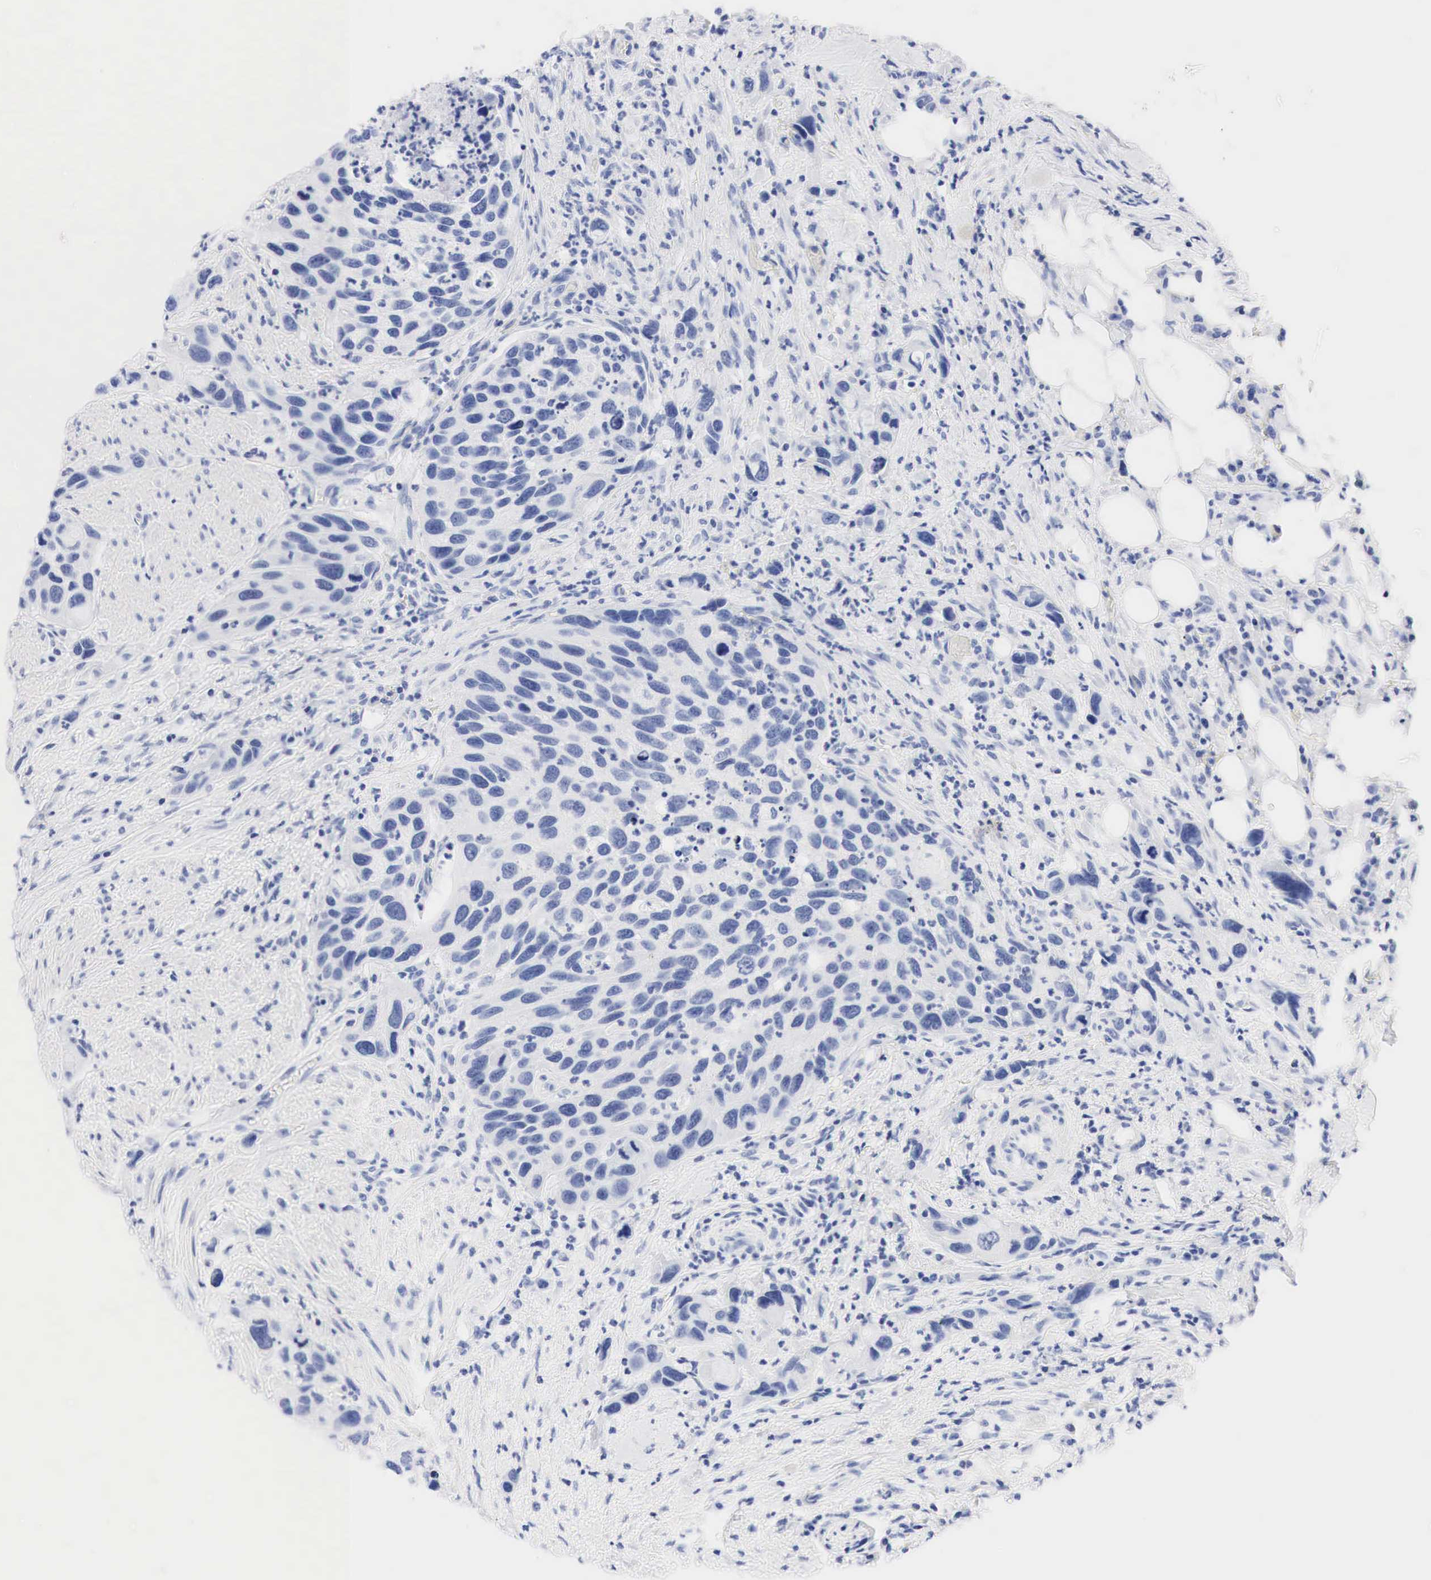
{"staining": {"intensity": "weak", "quantity": "<25%", "location": "nuclear"}, "tissue": "urothelial cancer", "cell_type": "Tumor cells", "image_type": "cancer", "snomed": [{"axis": "morphology", "description": "Urothelial carcinoma, High grade"}, {"axis": "topography", "description": "Urinary bladder"}], "caption": "Micrograph shows no significant protein staining in tumor cells of urothelial cancer.", "gene": "NKX2-1", "patient": {"sex": "male", "age": 66}}